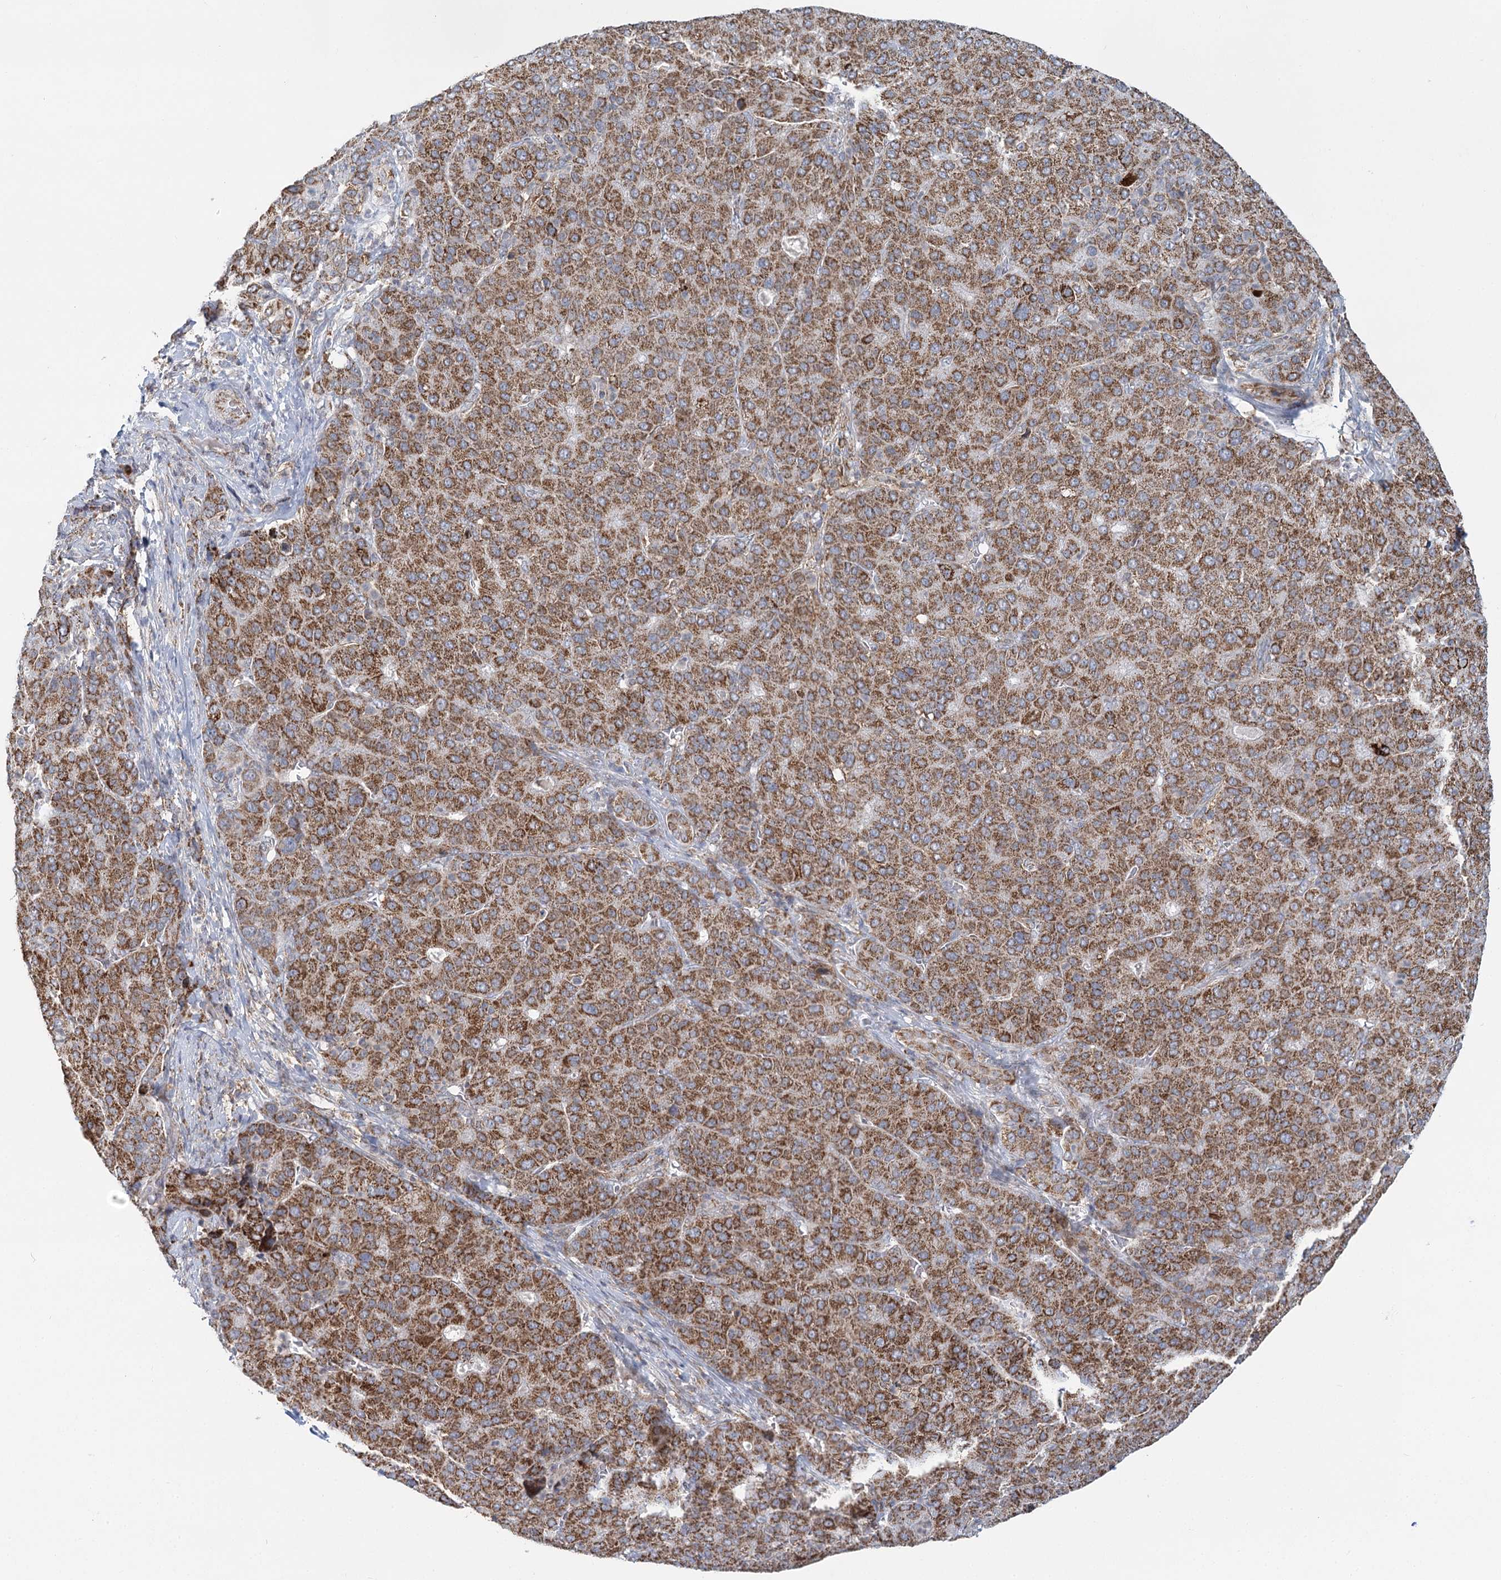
{"staining": {"intensity": "moderate", "quantity": ">75%", "location": "cytoplasmic/membranous"}, "tissue": "liver cancer", "cell_type": "Tumor cells", "image_type": "cancer", "snomed": [{"axis": "morphology", "description": "Carcinoma, Hepatocellular, NOS"}, {"axis": "topography", "description": "Liver"}], "caption": "Protein expression analysis of liver cancer (hepatocellular carcinoma) exhibits moderate cytoplasmic/membranous staining in approximately >75% of tumor cells.", "gene": "TAS1R1", "patient": {"sex": "male", "age": 65}}